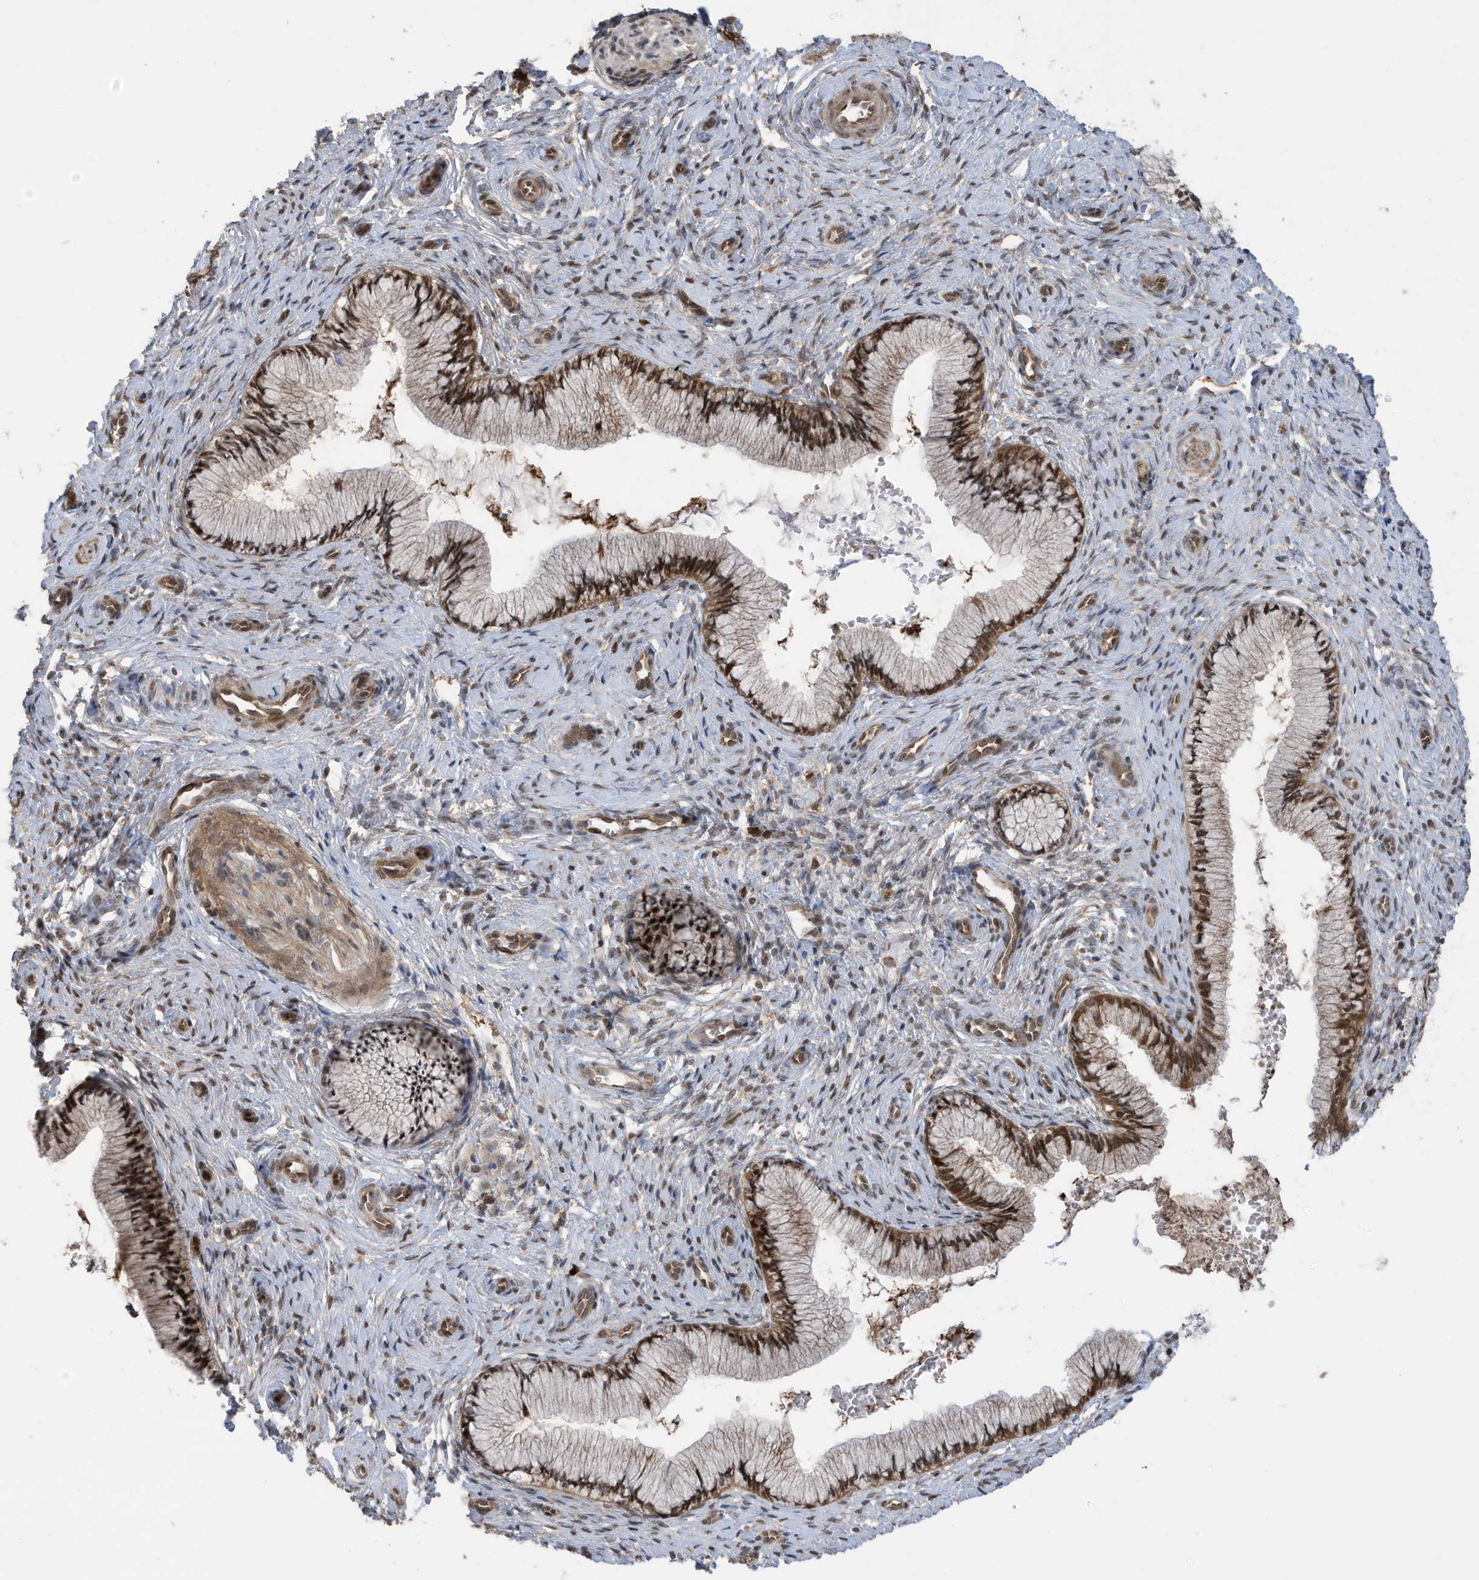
{"staining": {"intensity": "moderate", "quantity": ">75%", "location": "cytoplasmic/membranous,nuclear"}, "tissue": "cervix", "cell_type": "Glandular cells", "image_type": "normal", "snomed": [{"axis": "morphology", "description": "Normal tissue, NOS"}, {"axis": "topography", "description": "Cervix"}], "caption": "Cervix stained with DAB immunohistochemistry exhibits medium levels of moderate cytoplasmic/membranous,nuclear positivity in approximately >75% of glandular cells.", "gene": "UBQLN1", "patient": {"sex": "female", "age": 27}}